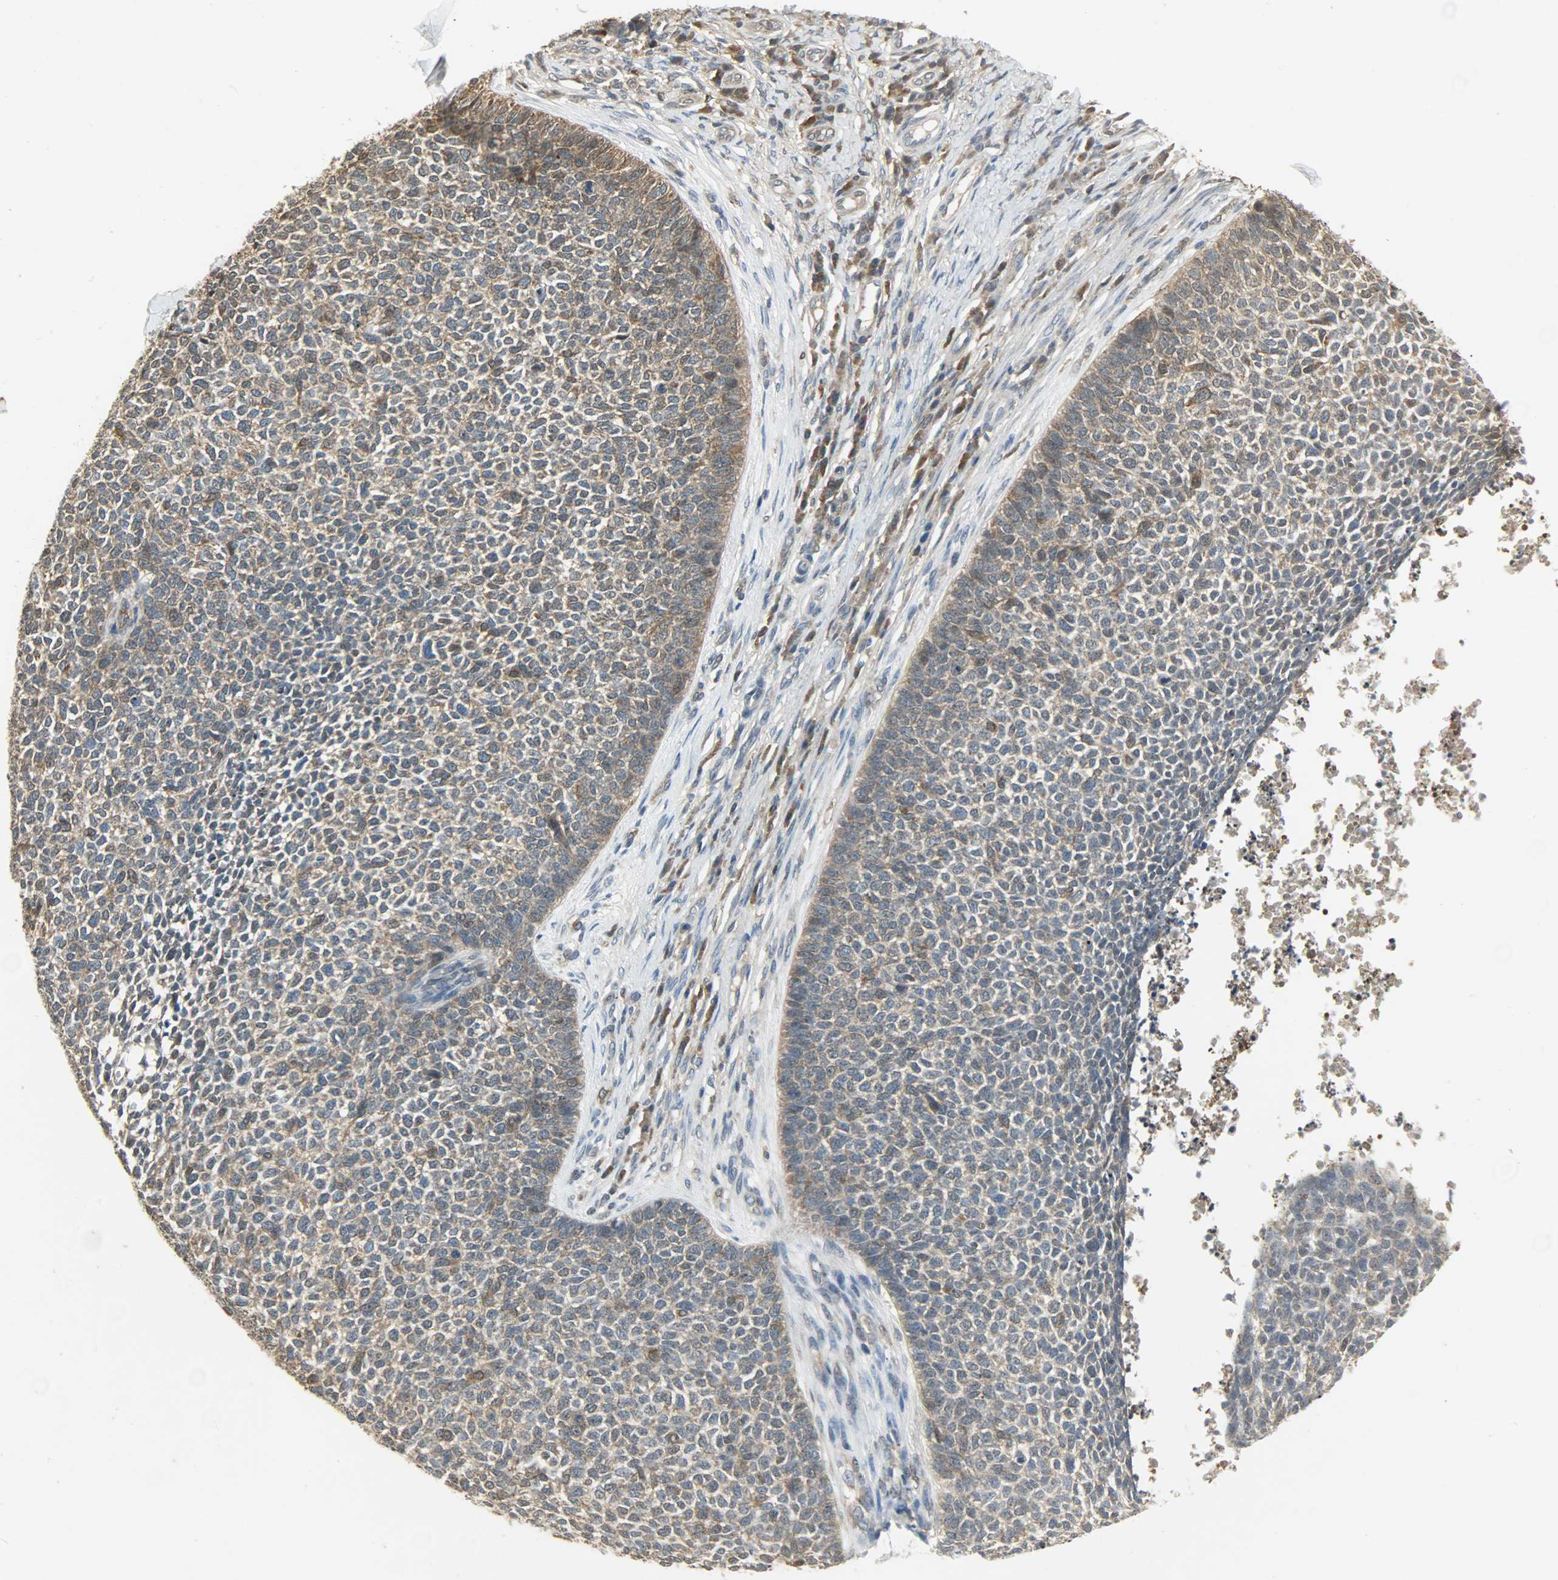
{"staining": {"intensity": "moderate", "quantity": "25%-75%", "location": "cytoplasmic/membranous"}, "tissue": "skin cancer", "cell_type": "Tumor cells", "image_type": "cancer", "snomed": [{"axis": "morphology", "description": "Basal cell carcinoma"}, {"axis": "topography", "description": "Skin"}], "caption": "Basal cell carcinoma (skin) stained for a protein displays moderate cytoplasmic/membranous positivity in tumor cells.", "gene": "LDHB", "patient": {"sex": "female", "age": 84}}